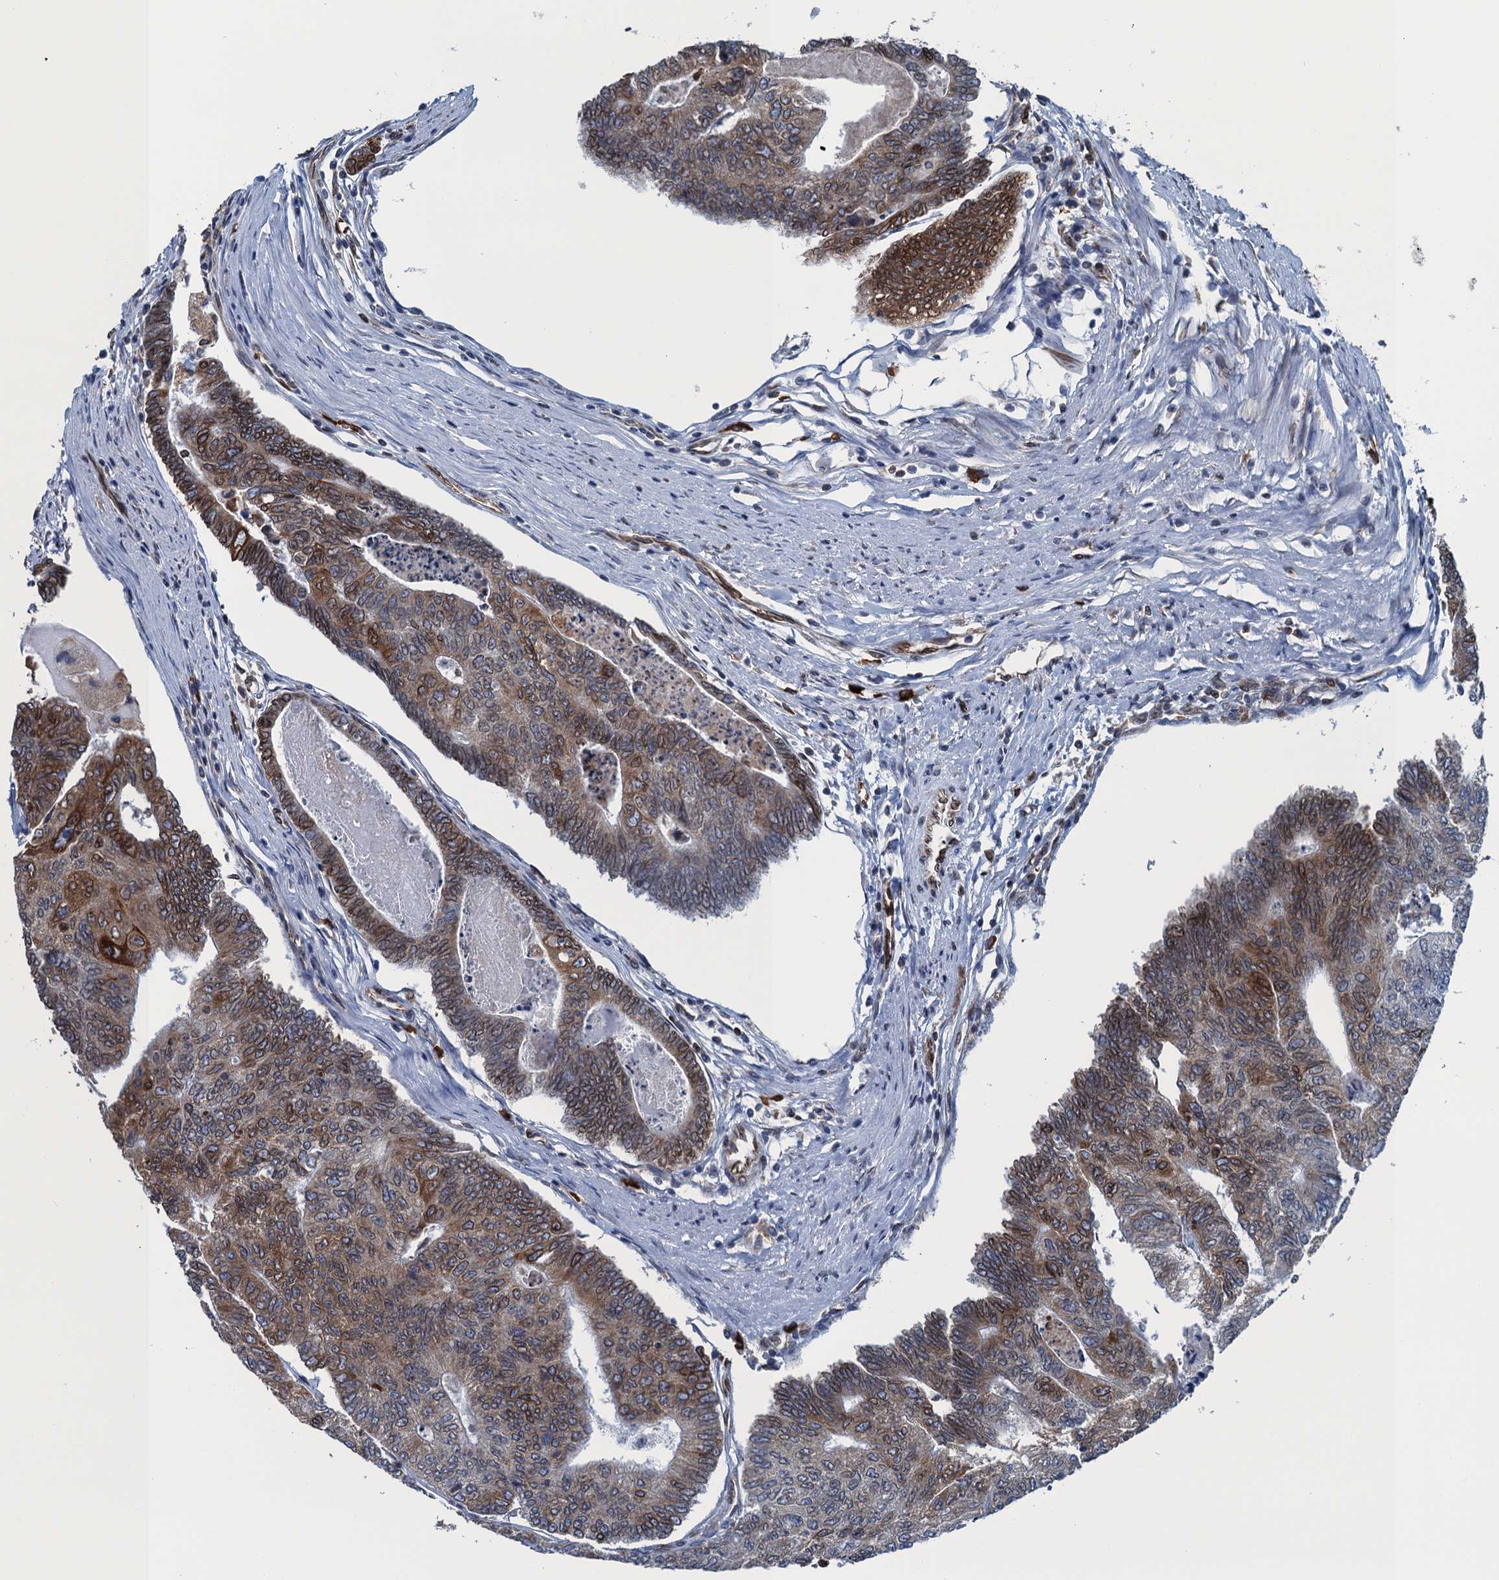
{"staining": {"intensity": "moderate", "quantity": "25%-75%", "location": "cytoplasmic/membranous"}, "tissue": "colorectal cancer", "cell_type": "Tumor cells", "image_type": "cancer", "snomed": [{"axis": "morphology", "description": "Adenocarcinoma, NOS"}, {"axis": "topography", "description": "Colon"}], "caption": "Immunohistochemical staining of colorectal cancer (adenocarcinoma) demonstrates moderate cytoplasmic/membranous protein expression in approximately 25%-75% of tumor cells. The protein of interest is shown in brown color, while the nuclei are stained blue.", "gene": "TMEM205", "patient": {"sex": "female", "age": 67}}